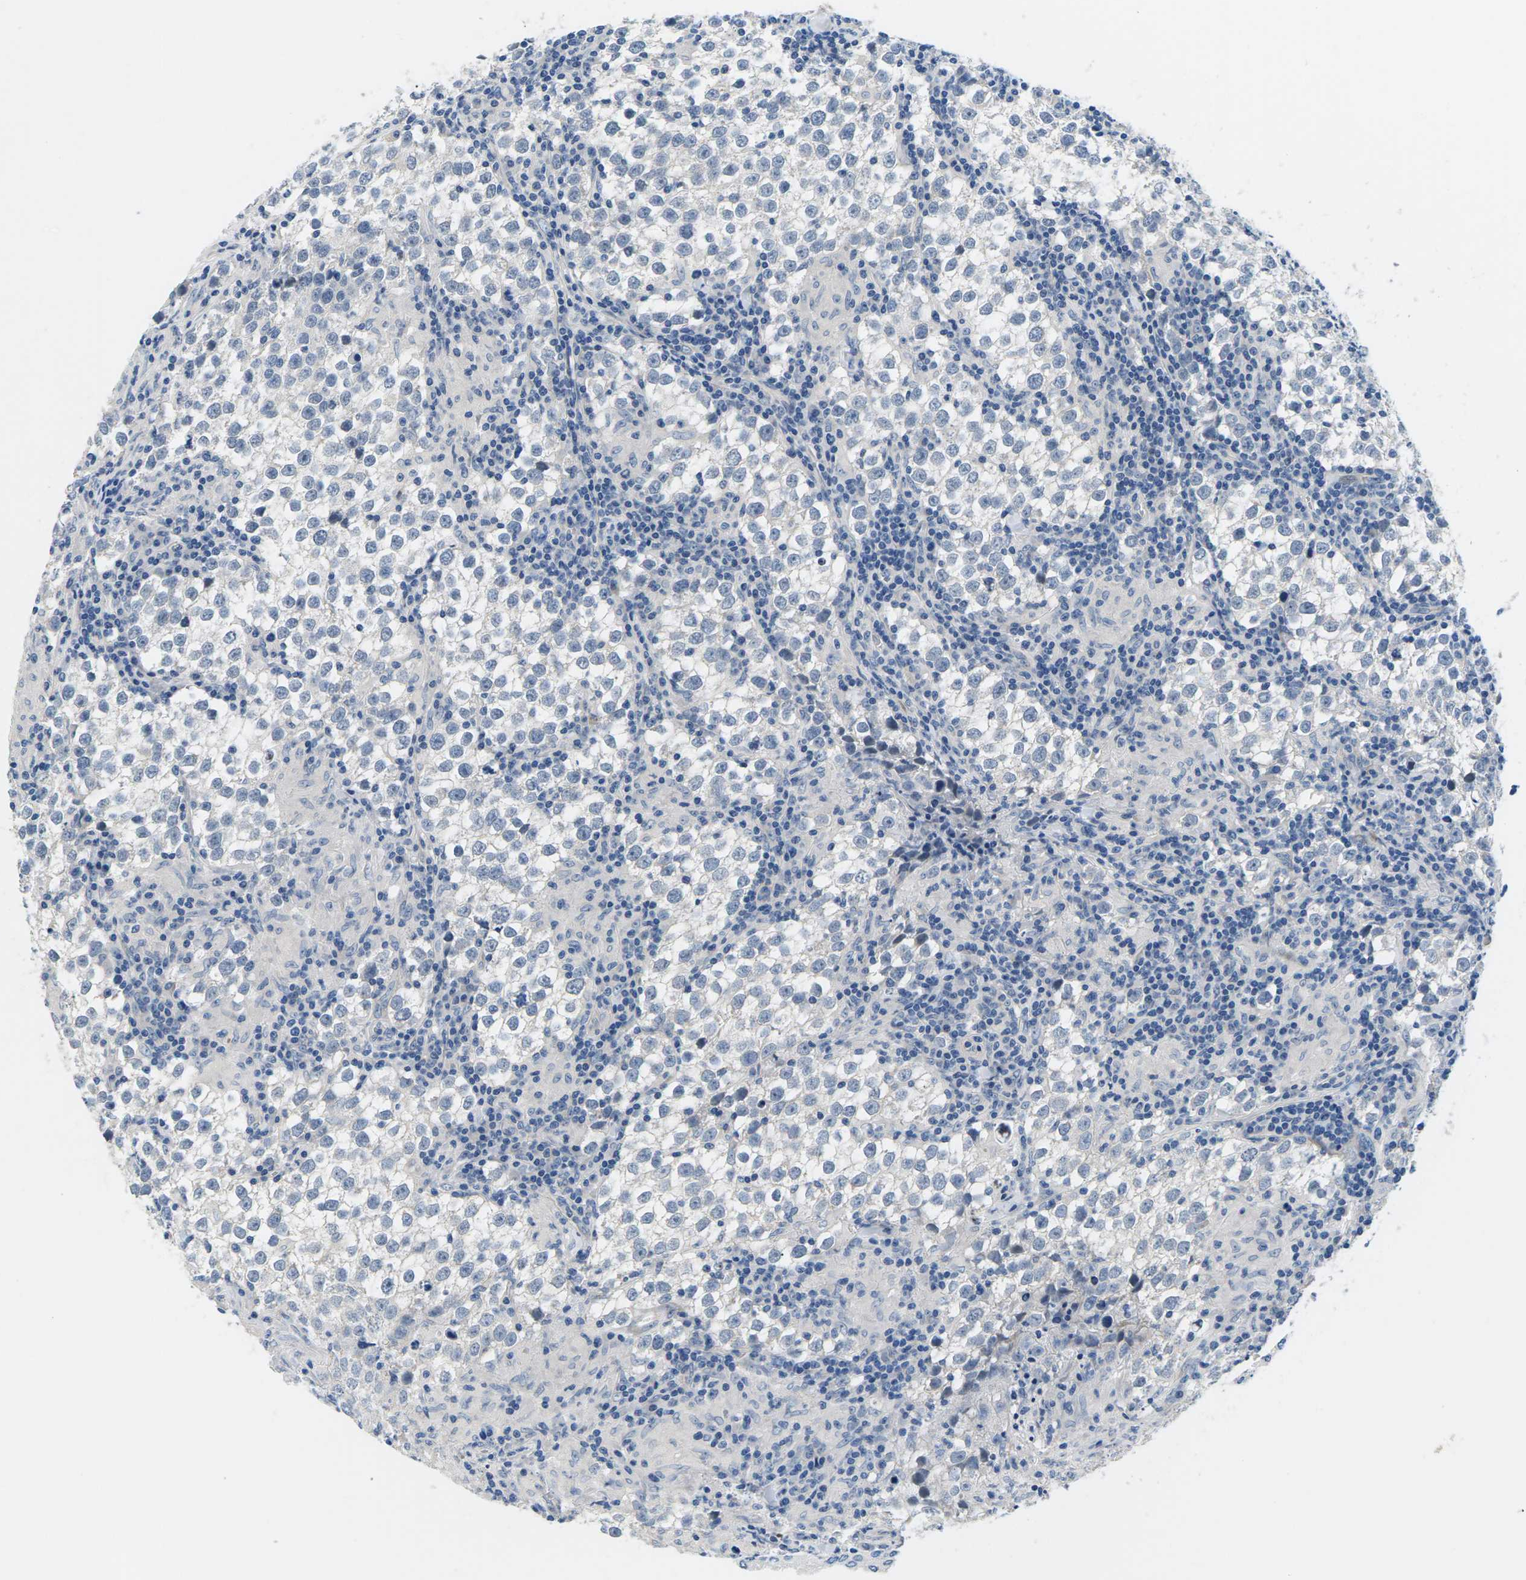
{"staining": {"intensity": "negative", "quantity": "none", "location": "none"}, "tissue": "testis cancer", "cell_type": "Tumor cells", "image_type": "cancer", "snomed": [{"axis": "morphology", "description": "Seminoma, NOS"}, {"axis": "morphology", "description": "Carcinoma, Embryonal, NOS"}, {"axis": "topography", "description": "Testis"}], "caption": "An image of testis cancer stained for a protein demonstrates no brown staining in tumor cells. (Stains: DAB IHC with hematoxylin counter stain, Microscopy: brightfield microscopy at high magnification).", "gene": "TSPAN2", "patient": {"sex": "male", "age": 36}}